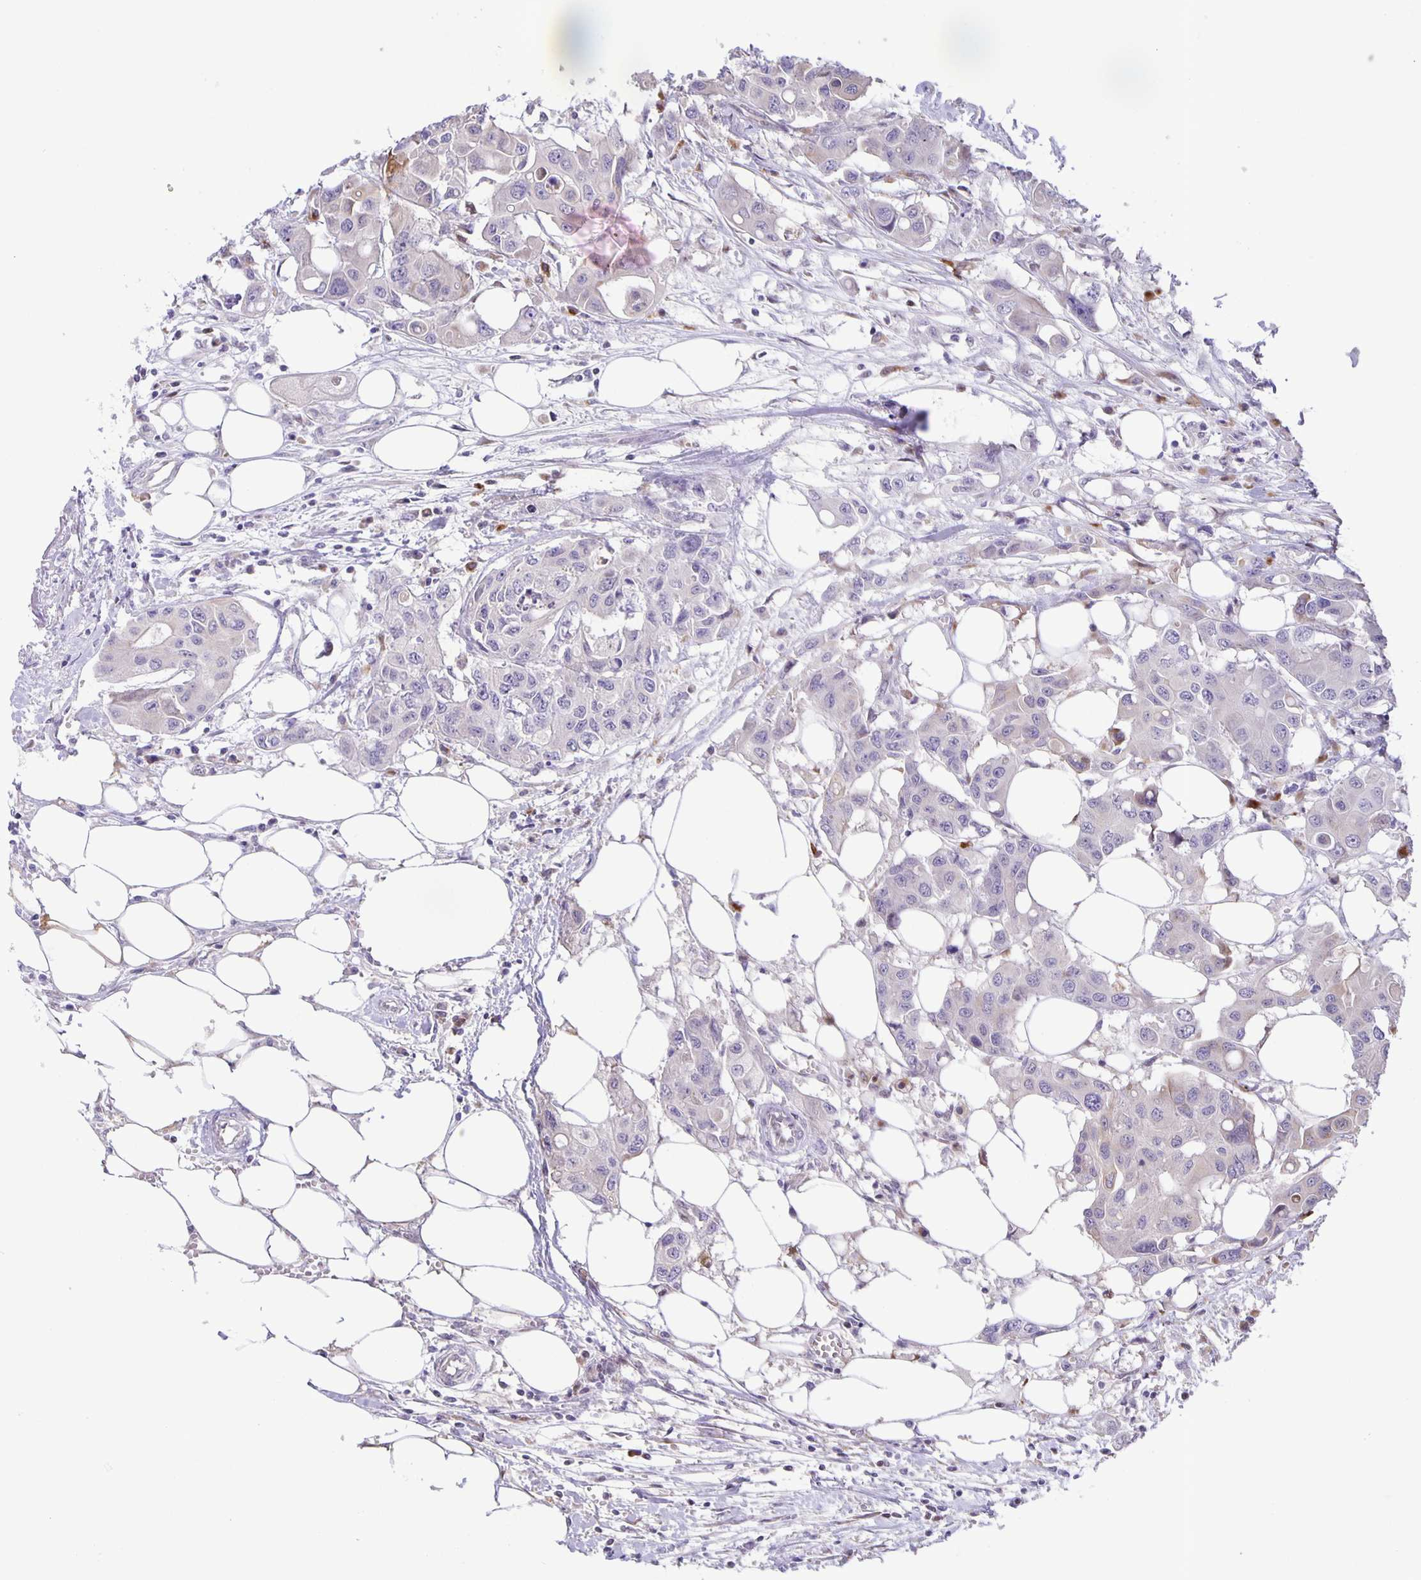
{"staining": {"intensity": "moderate", "quantity": "<25%", "location": "cytoplasmic/membranous"}, "tissue": "colorectal cancer", "cell_type": "Tumor cells", "image_type": "cancer", "snomed": [{"axis": "morphology", "description": "Adenocarcinoma, NOS"}, {"axis": "topography", "description": "Colon"}], "caption": "Adenocarcinoma (colorectal) tissue shows moderate cytoplasmic/membranous expression in about <25% of tumor cells, visualized by immunohistochemistry. The staining is performed using DAB (3,3'-diaminobenzidine) brown chromogen to label protein expression. The nuclei are counter-stained blue using hematoxylin.", "gene": "MAPK12", "patient": {"sex": "male", "age": 77}}